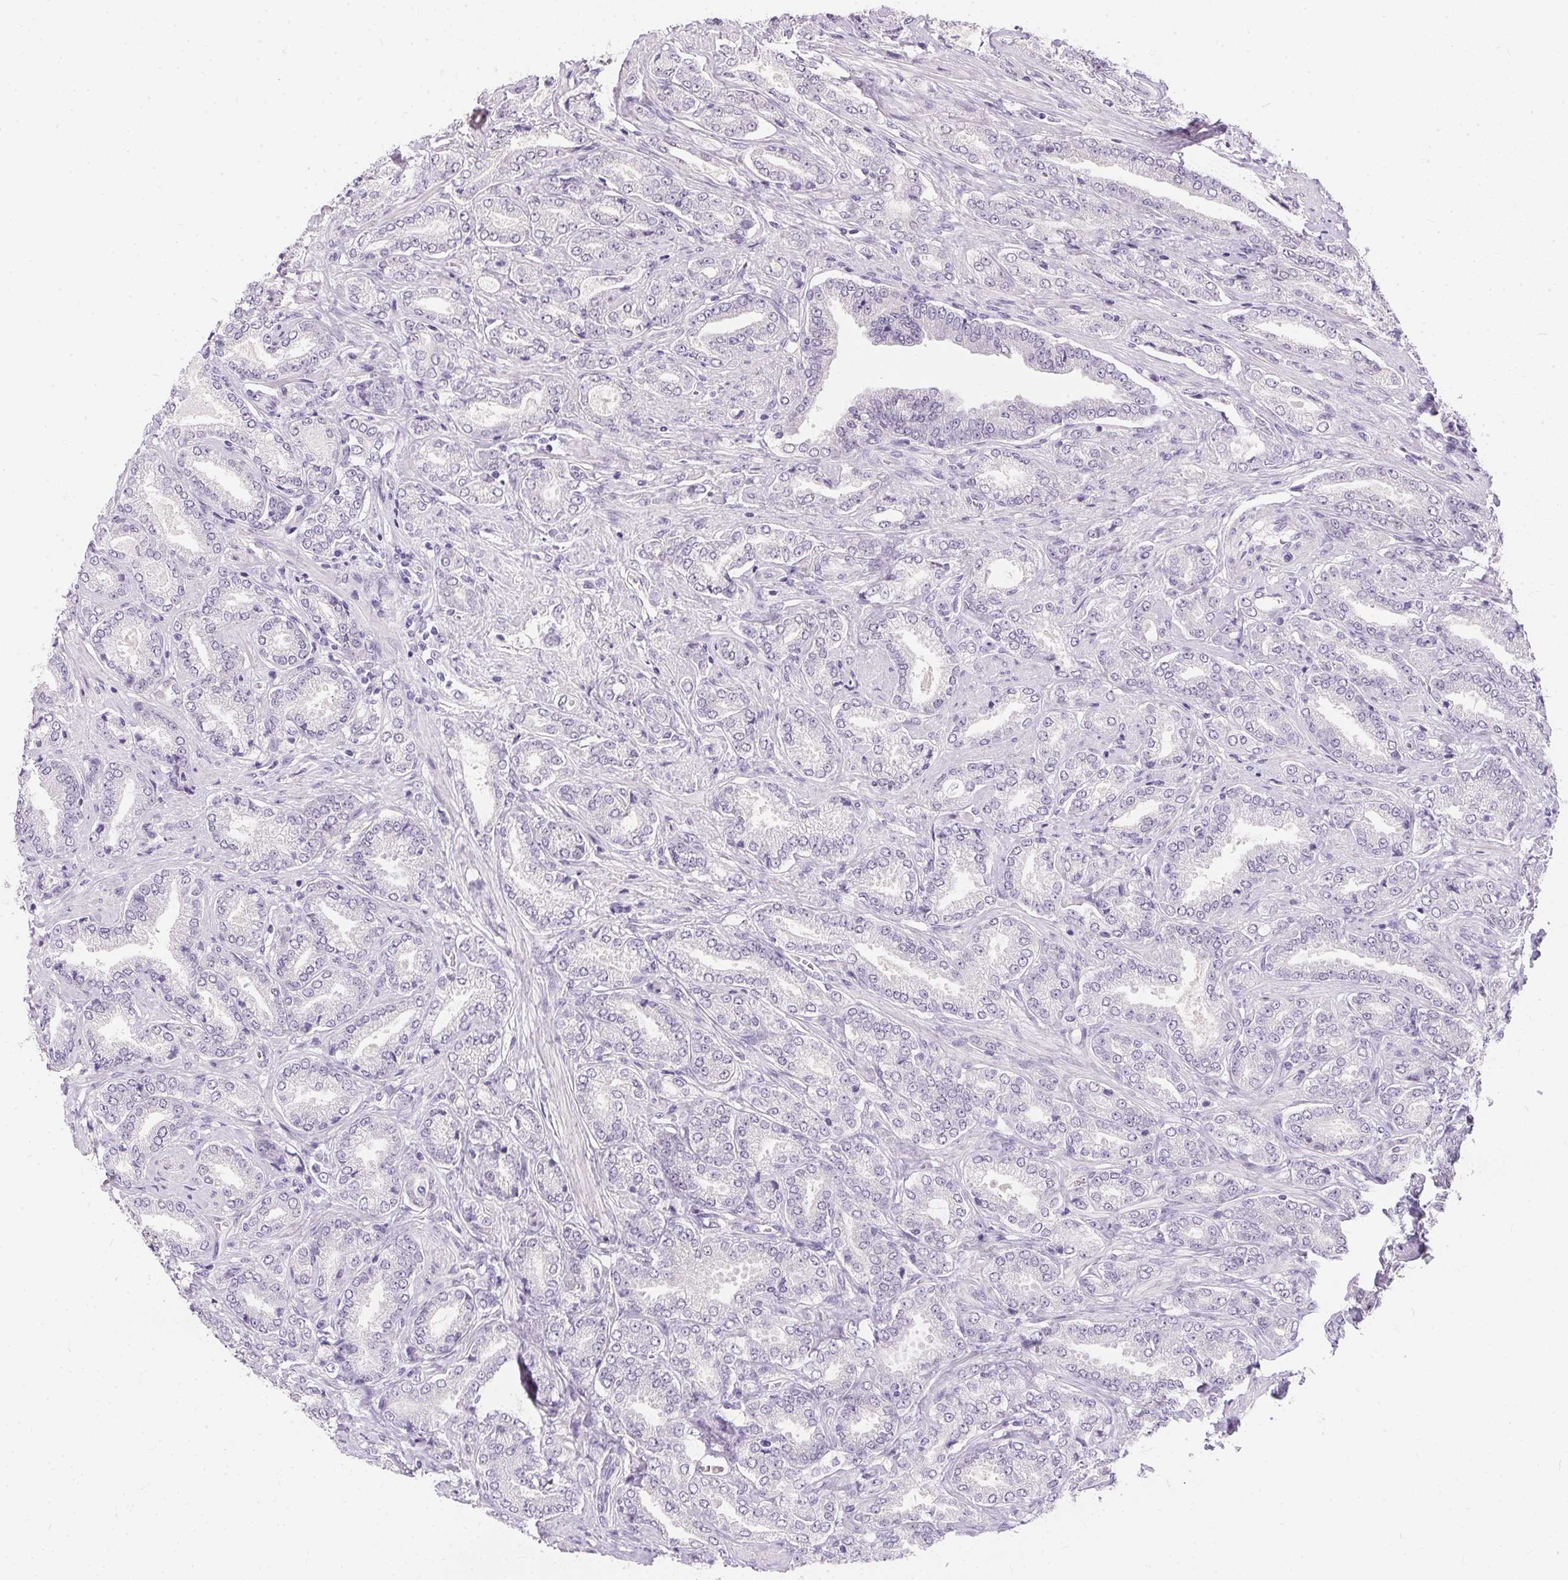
{"staining": {"intensity": "negative", "quantity": "none", "location": "none"}, "tissue": "prostate cancer", "cell_type": "Tumor cells", "image_type": "cancer", "snomed": [{"axis": "morphology", "description": "Adenocarcinoma, NOS"}, {"axis": "topography", "description": "Prostate"}], "caption": "Immunohistochemical staining of adenocarcinoma (prostate) displays no significant positivity in tumor cells.", "gene": "GBP6", "patient": {"sex": "male", "age": 64}}